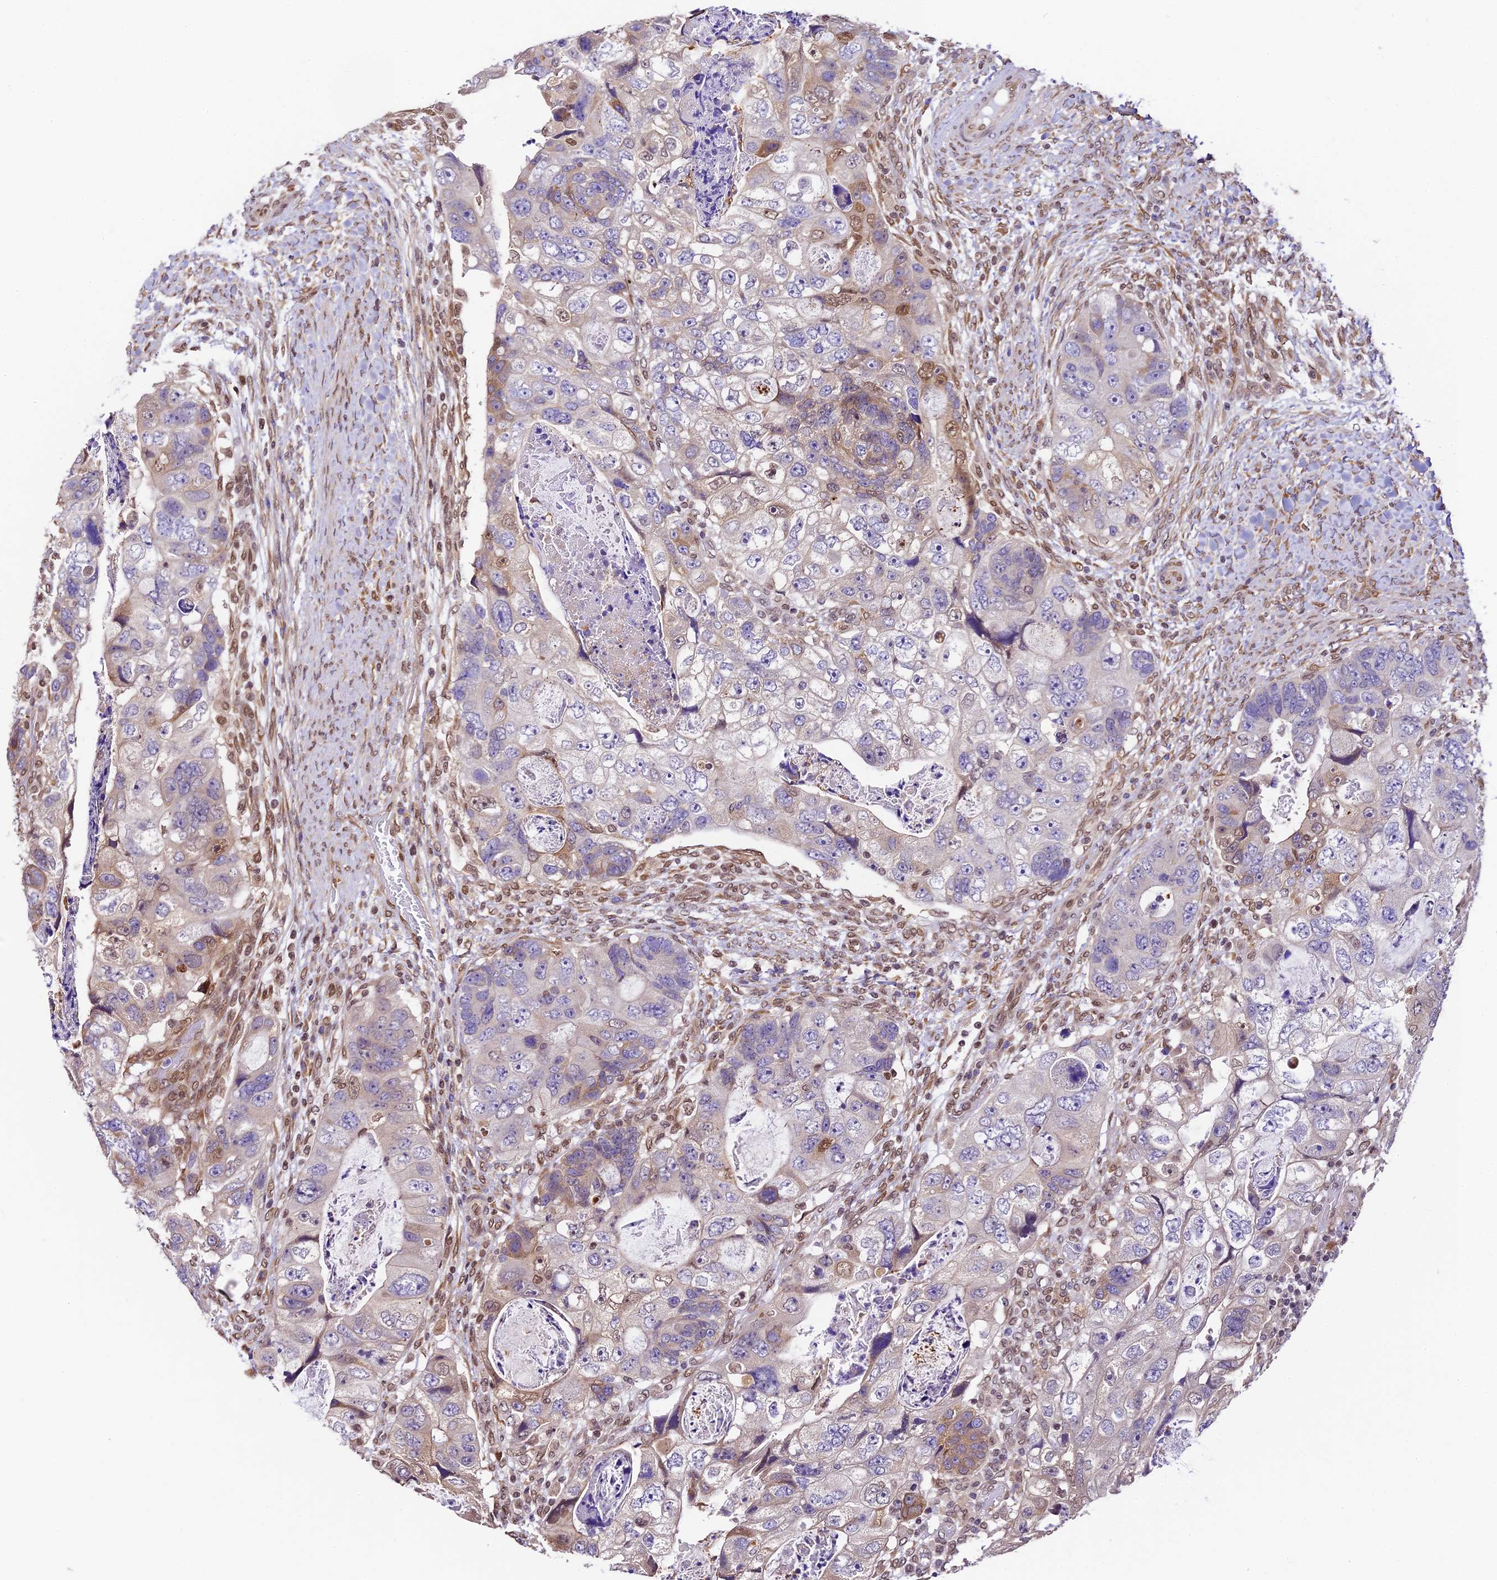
{"staining": {"intensity": "moderate", "quantity": "<25%", "location": "nuclear"}, "tissue": "colorectal cancer", "cell_type": "Tumor cells", "image_type": "cancer", "snomed": [{"axis": "morphology", "description": "Adenocarcinoma, NOS"}, {"axis": "topography", "description": "Rectum"}], "caption": "DAB (3,3'-diaminobenzidine) immunohistochemical staining of colorectal adenocarcinoma shows moderate nuclear protein positivity in about <25% of tumor cells.", "gene": "TRIM22", "patient": {"sex": "male", "age": 59}}